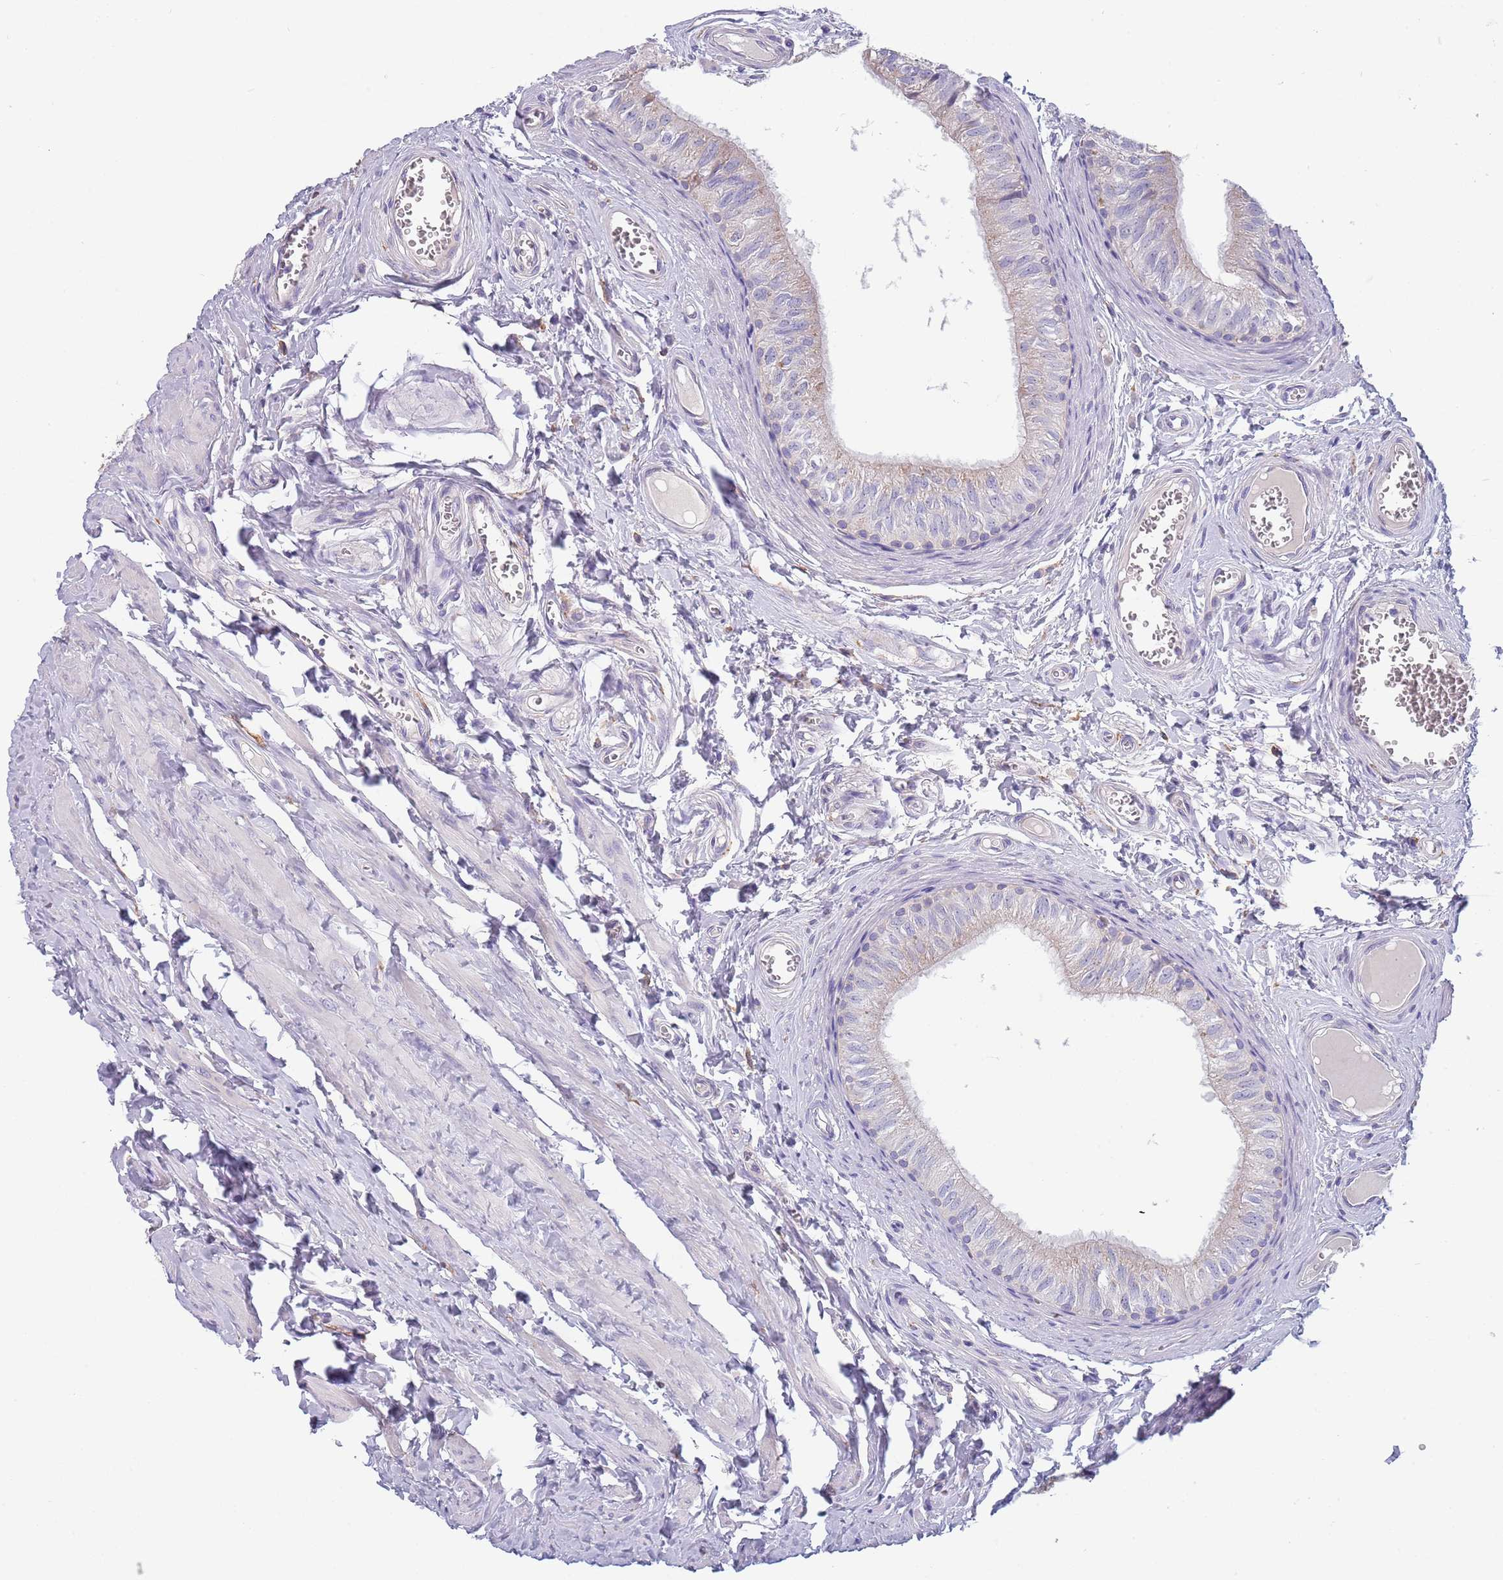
{"staining": {"intensity": "weak", "quantity": "<25%", "location": "cytoplasmic/membranous"}, "tissue": "epididymis", "cell_type": "Glandular cells", "image_type": "normal", "snomed": [{"axis": "morphology", "description": "Normal tissue, NOS"}, {"axis": "topography", "description": "Epididymis"}], "caption": "Normal epididymis was stained to show a protein in brown. There is no significant staining in glandular cells. The staining is performed using DAB (3,3'-diaminobenzidine) brown chromogen with nuclei counter-stained in using hematoxylin.", "gene": "MAN1C1", "patient": {"sex": "male", "age": 42}}